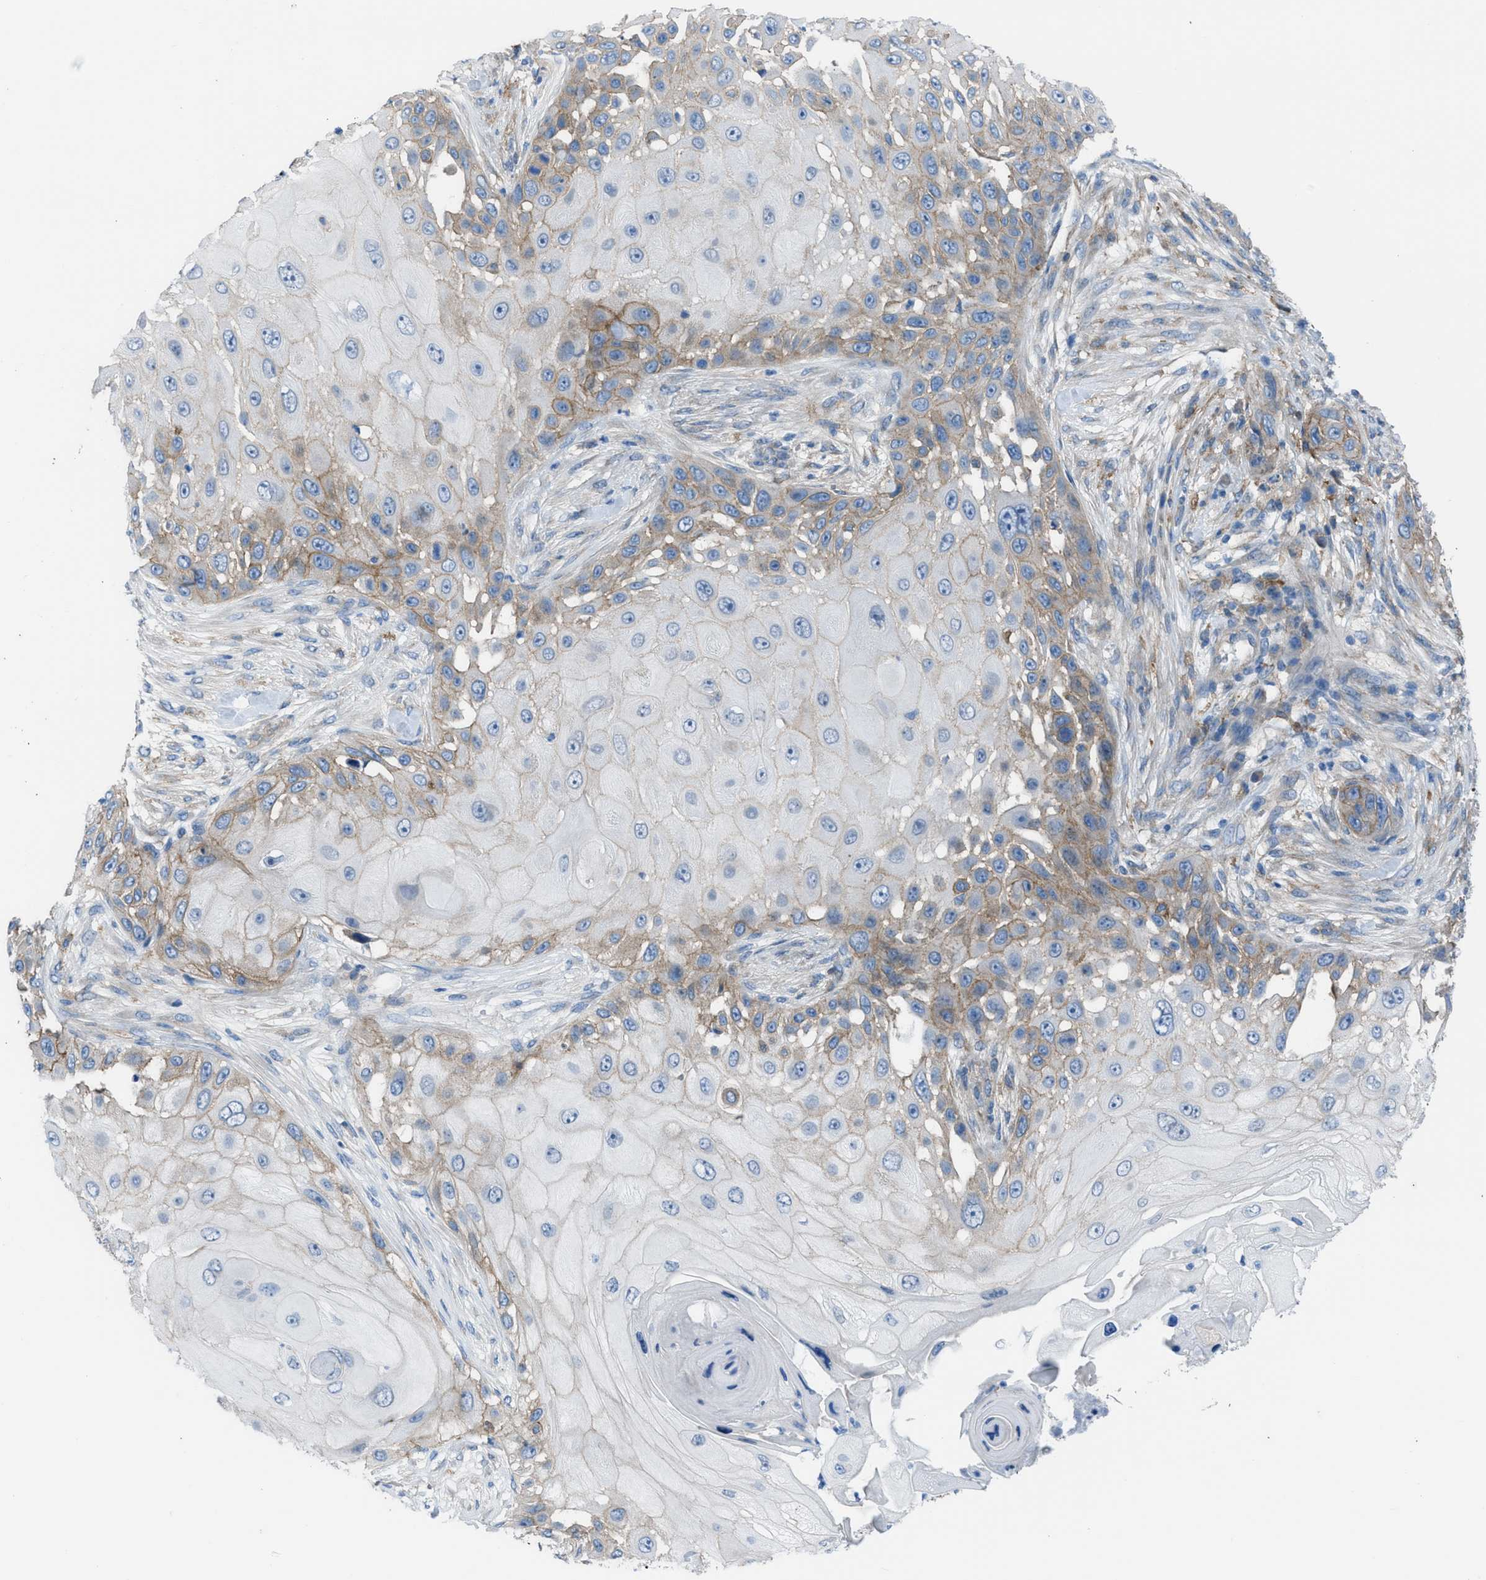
{"staining": {"intensity": "moderate", "quantity": "25%-75%", "location": "cytoplasmic/membranous"}, "tissue": "skin cancer", "cell_type": "Tumor cells", "image_type": "cancer", "snomed": [{"axis": "morphology", "description": "Squamous cell carcinoma, NOS"}, {"axis": "topography", "description": "Skin"}], "caption": "High-power microscopy captured an immunohistochemistry photomicrograph of skin squamous cell carcinoma, revealing moderate cytoplasmic/membranous staining in approximately 25%-75% of tumor cells.", "gene": "EGFR", "patient": {"sex": "female", "age": 44}}